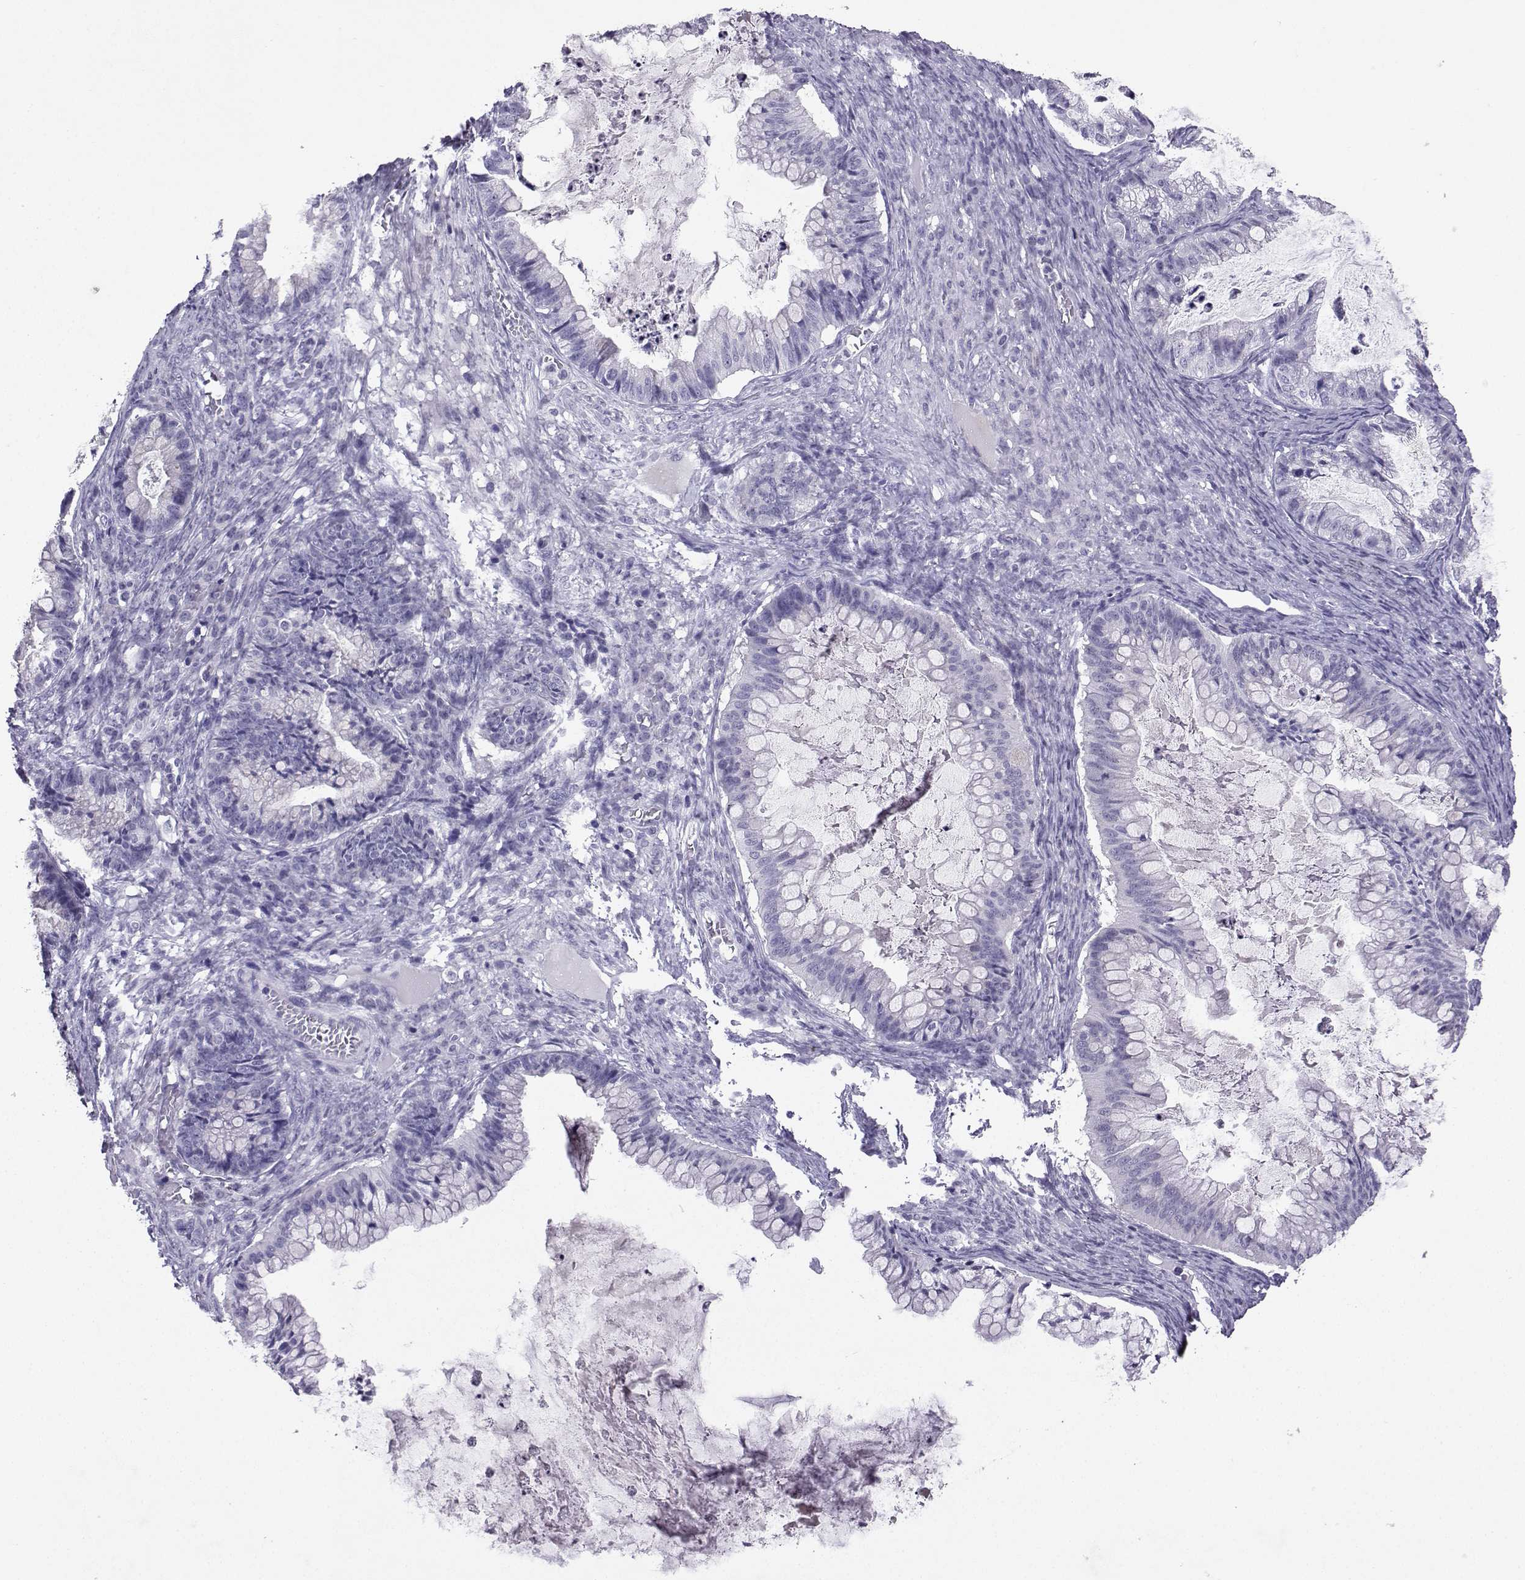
{"staining": {"intensity": "negative", "quantity": "none", "location": "none"}, "tissue": "ovarian cancer", "cell_type": "Tumor cells", "image_type": "cancer", "snomed": [{"axis": "morphology", "description": "Cystadenocarcinoma, mucinous, NOS"}, {"axis": "topography", "description": "Ovary"}], "caption": "Human mucinous cystadenocarcinoma (ovarian) stained for a protein using IHC shows no expression in tumor cells.", "gene": "TBR1", "patient": {"sex": "female", "age": 57}}